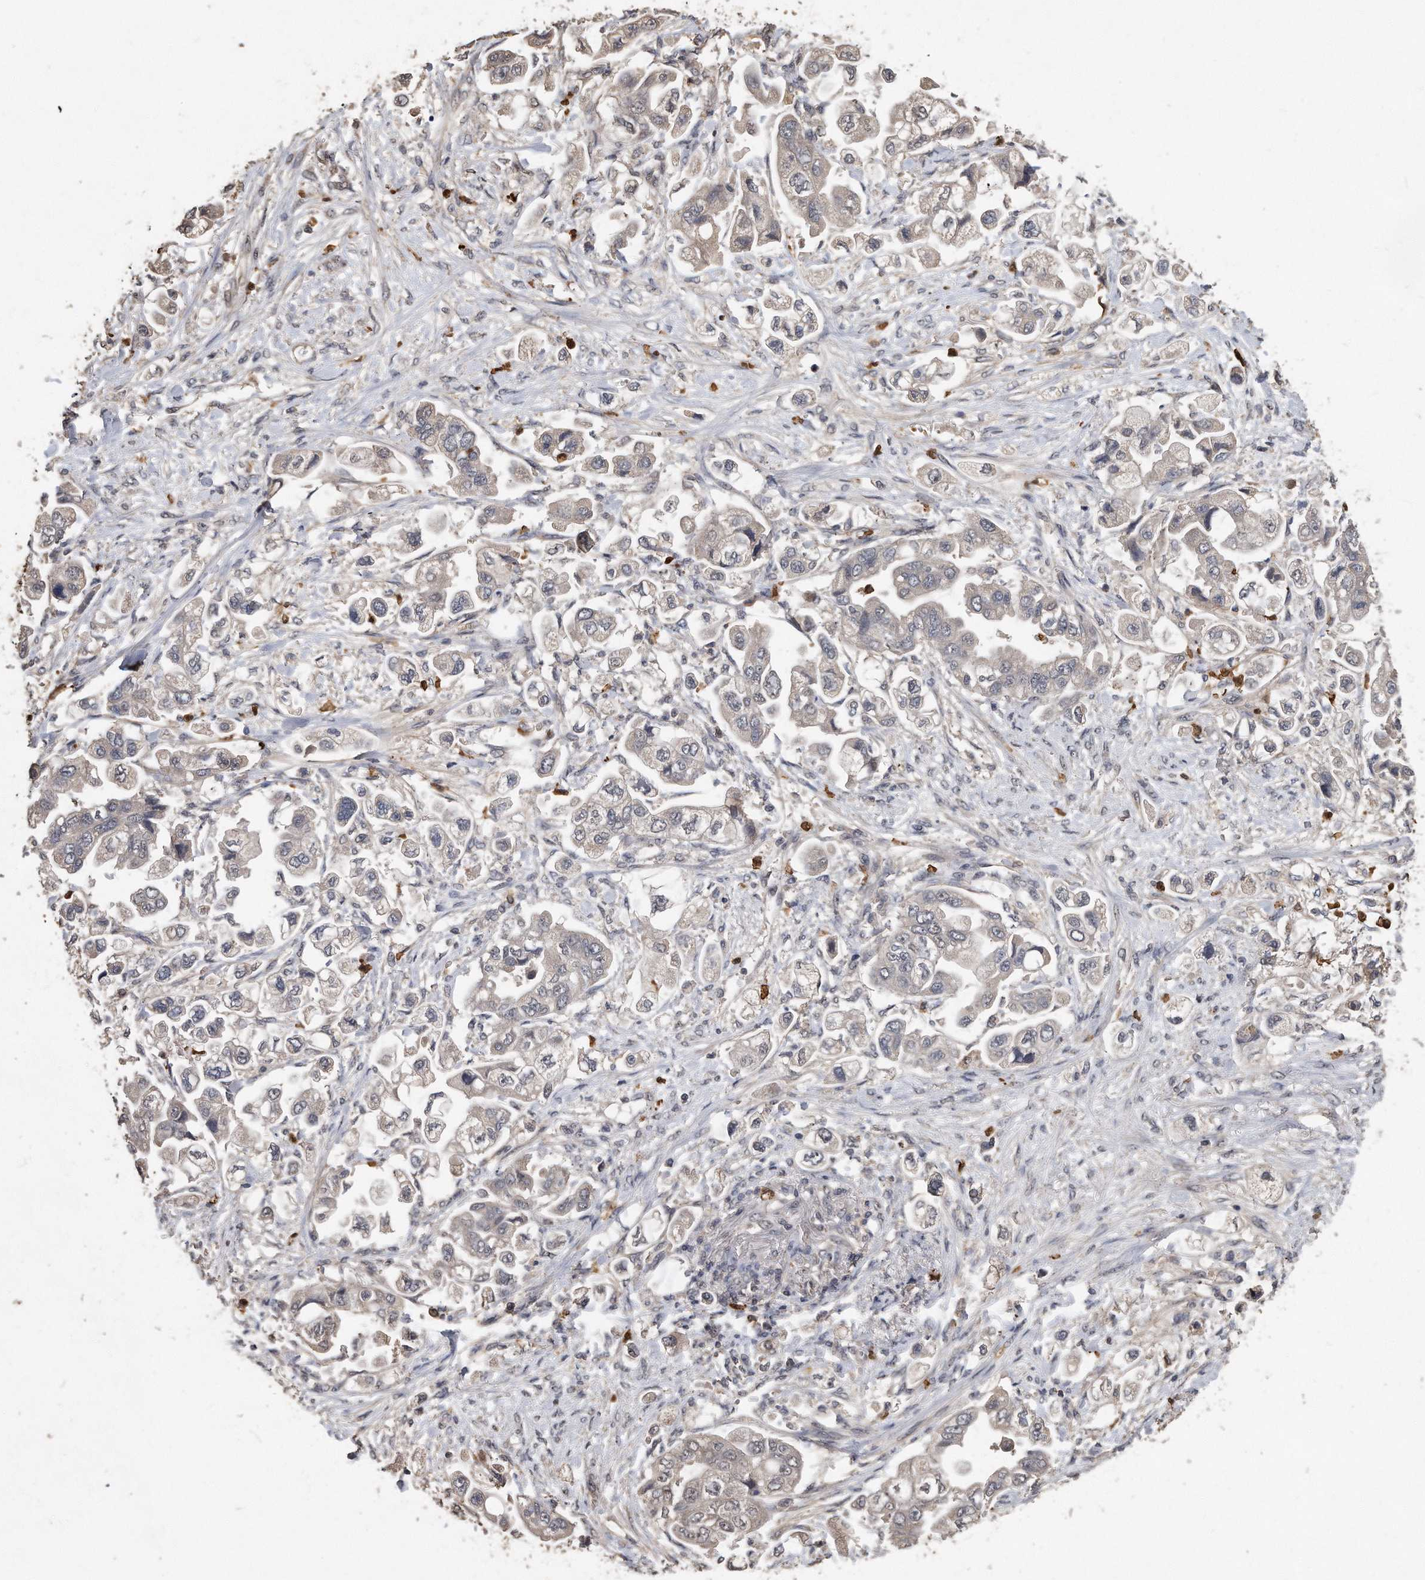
{"staining": {"intensity": "weak", "quantity": "<25%", "location": "nuclear"}, "tissue": "stomach cancer", "cell_type": "Tumor cells", "image_type": "cancer", "snomed": [{"axis": "morphology", "description": "Adenocarcinoma, NOS"}, {"axis": "topography", "description": "Stomach"}], "caption": "High magnification brightfield microscopy of stomach cancer stained with DAB (brown) and counterstained with hematoxylin (blue): tumor cells show no significant positivity.", "gene": "PELO", "patient": {"sex": "male", "age": 62}}